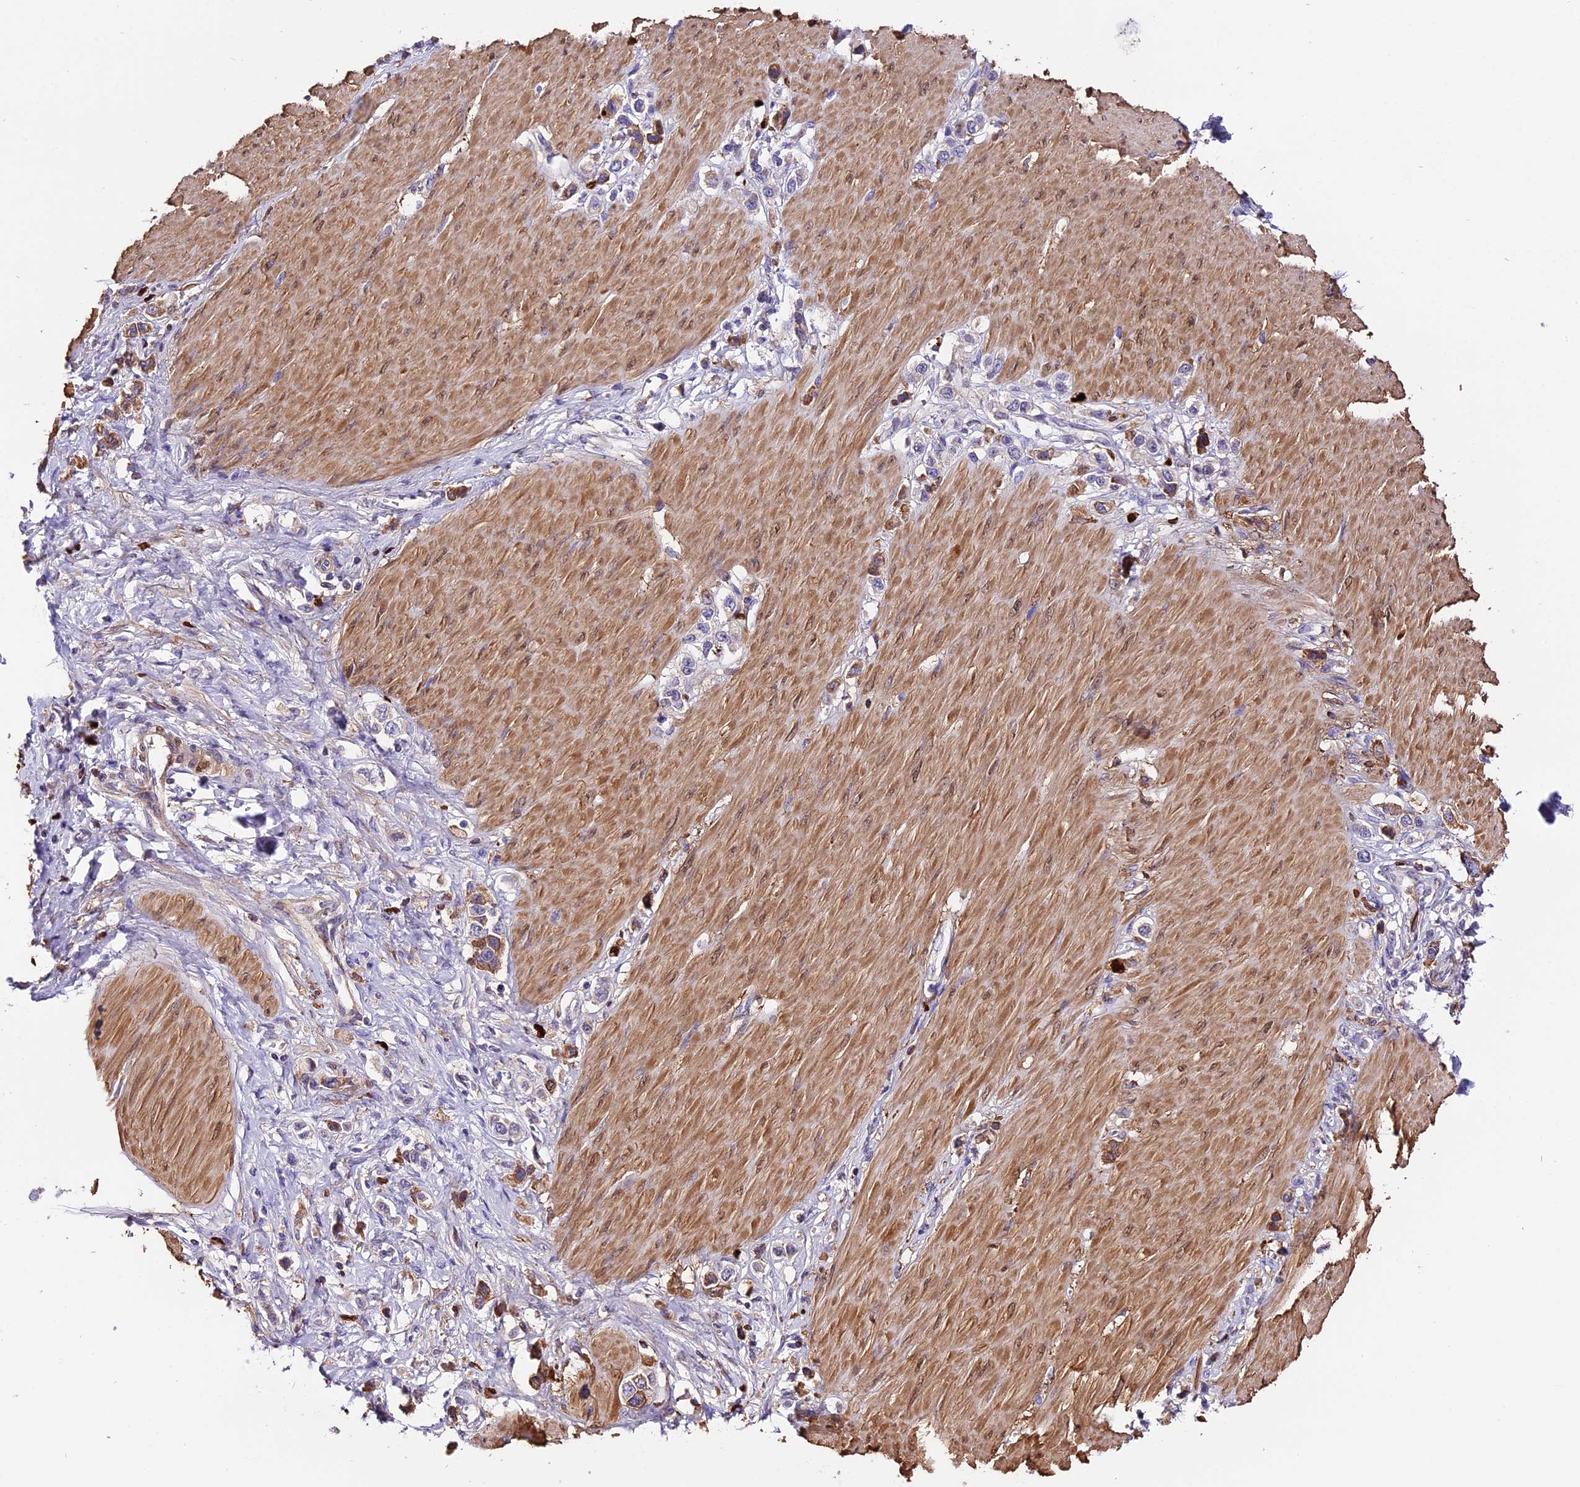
{"staining": {"intensity": "moderate", "quantity": "25%-75%", "location": "cytoplasmic/membranous"}, "tissue": "stomach cancer", "cell_type": "Tumor cells", "image_type": "cancer", "snomed": [{"axis": "morphology", "description": "Normal tissue, NOS"}, {"axis": "morphology", "description": "Adenocarcinoma, NOS"}, {"axis": "topography", "description": "Stomach, upper"}, {"axis": "topography", "description": "Stomach"}], "caption": "A medium amount of moderate cytoplasmic/membranous staining is present in approximately 25%-75% of tumor cells in stomach adenocarcinoma tissue. Nuclei are stained in blue.", "gene": "MAP3K7CL", "patient": {"sex": "female", "age": 65}}